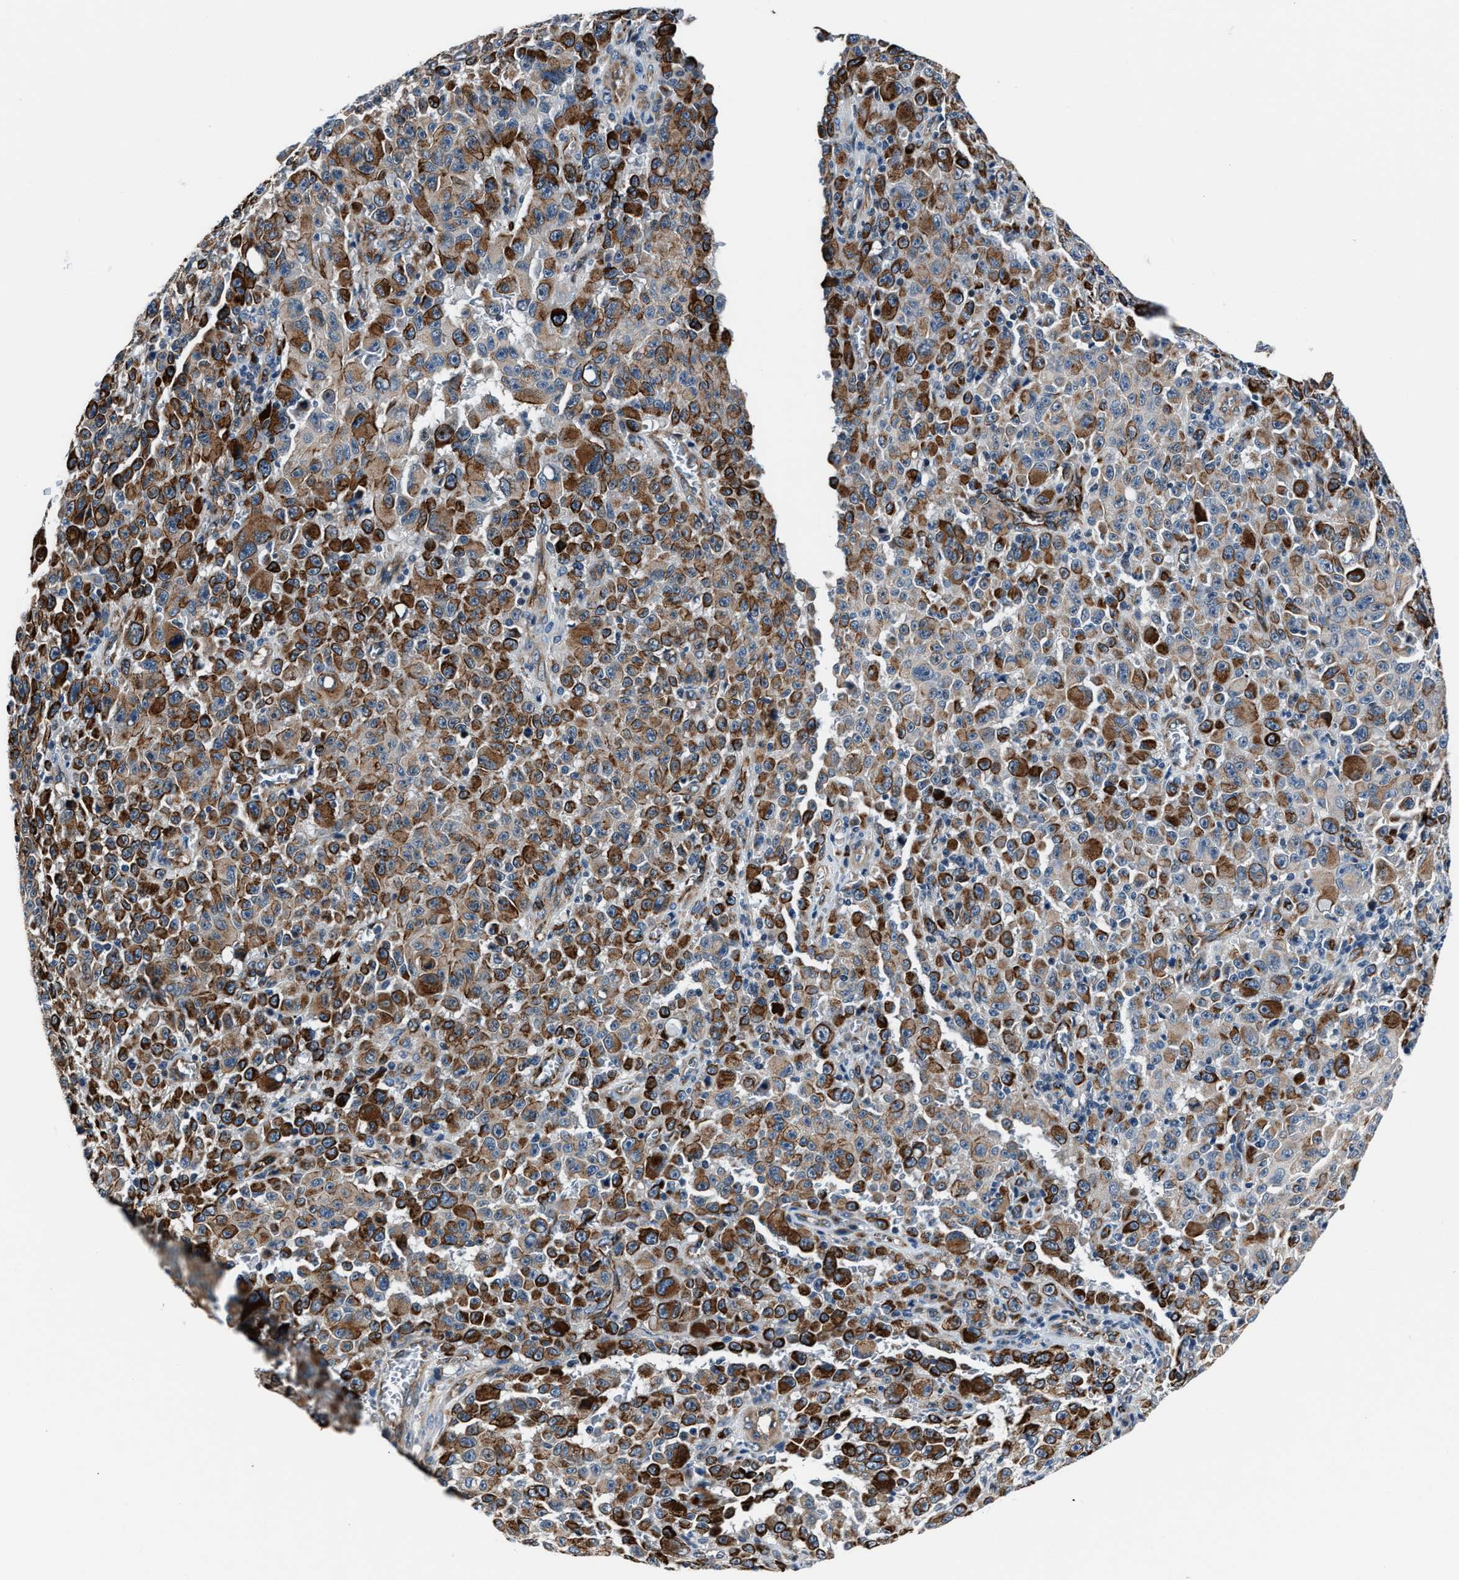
{"staining": {"intensity": "strong", "quantity": ">75%", "location": "cytoplasmic/membranous"}, "tissue": "melanoma", "cell_type": "Tumor cells", "image_type": "cancer", "snomed": [{"axis": "morphology", "description": "Malignant melanoma, NOS"}, {"axis": "topography", "description": "Skin"}], "caption": "Immunohistochemistry (IHC) staining of melanoma, which reveals high levels of strong cytoplasmic/membranous staining in about >75% of tumor cells indicating strong cytoplasmic/membranous protein staining. The staining was performed using DAB (brown) for protein detection and nuclei were counterstained in hematoxylin (blue).", "gene": "MPDZ", "patient": {"sex": "female", "age": 82}}